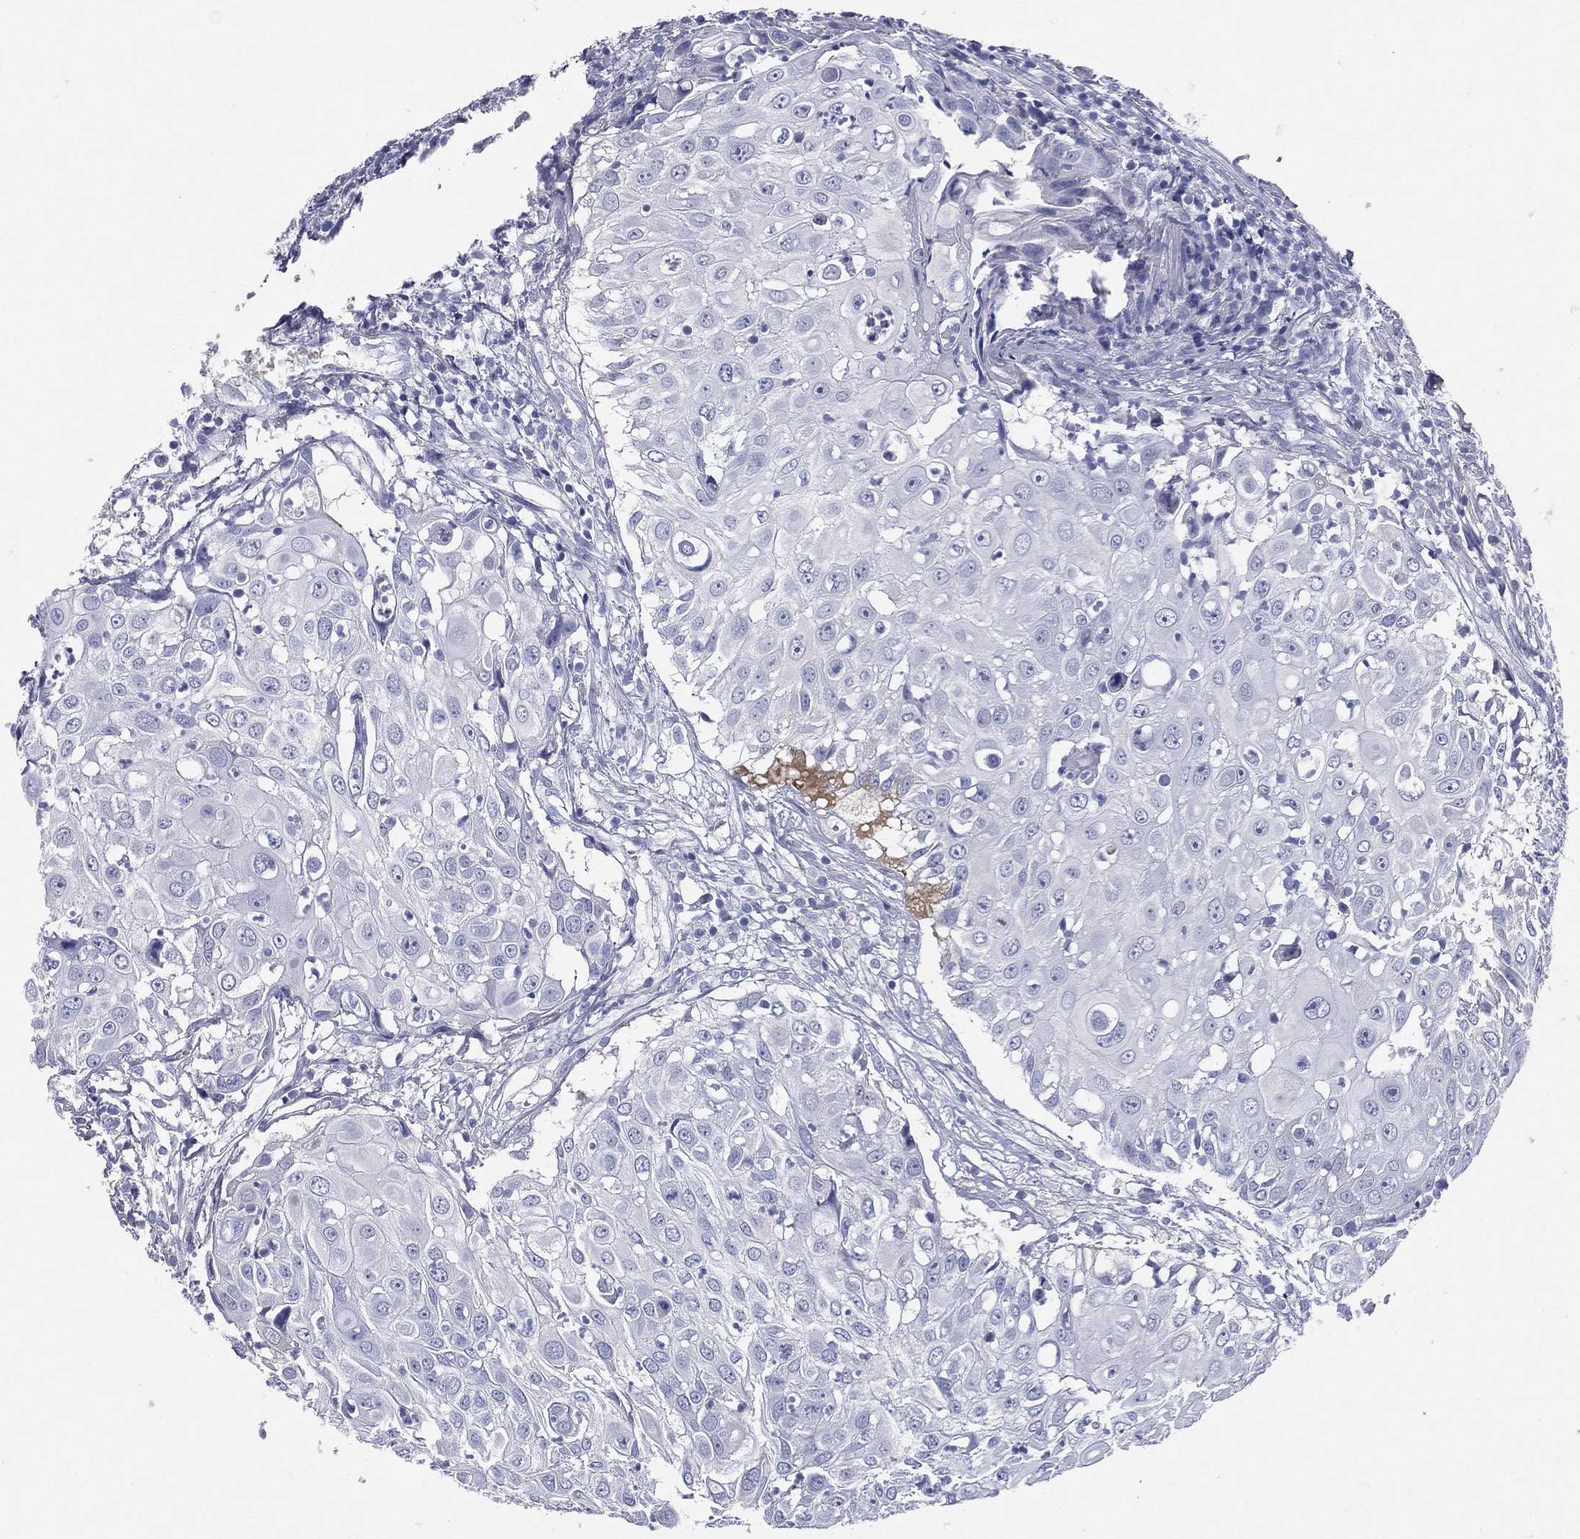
{"staining": {"intensity": "negative", "quantity": "none", "location": "none"}, "tissue": "urothelial cancer", "cell_type": "Tumor cells", "image_type": "cancer", "snomed": [{"axis": "morphology", "description": "Urothelial carcinoma, High grade"}, {"axis": "topography", "description": "Urinary bladder"}], "caption": "High-grade urothelial carcinoma was stained to show a protein in brown. There is no significant staining in tumor cells. (Stains: DAB immunohistochemistry with hematoxylin counter stain, Microscopy: brightfield microscopy at high magnification).", "gene": "HP", "patient": {"sex": "female", "age": 79}}